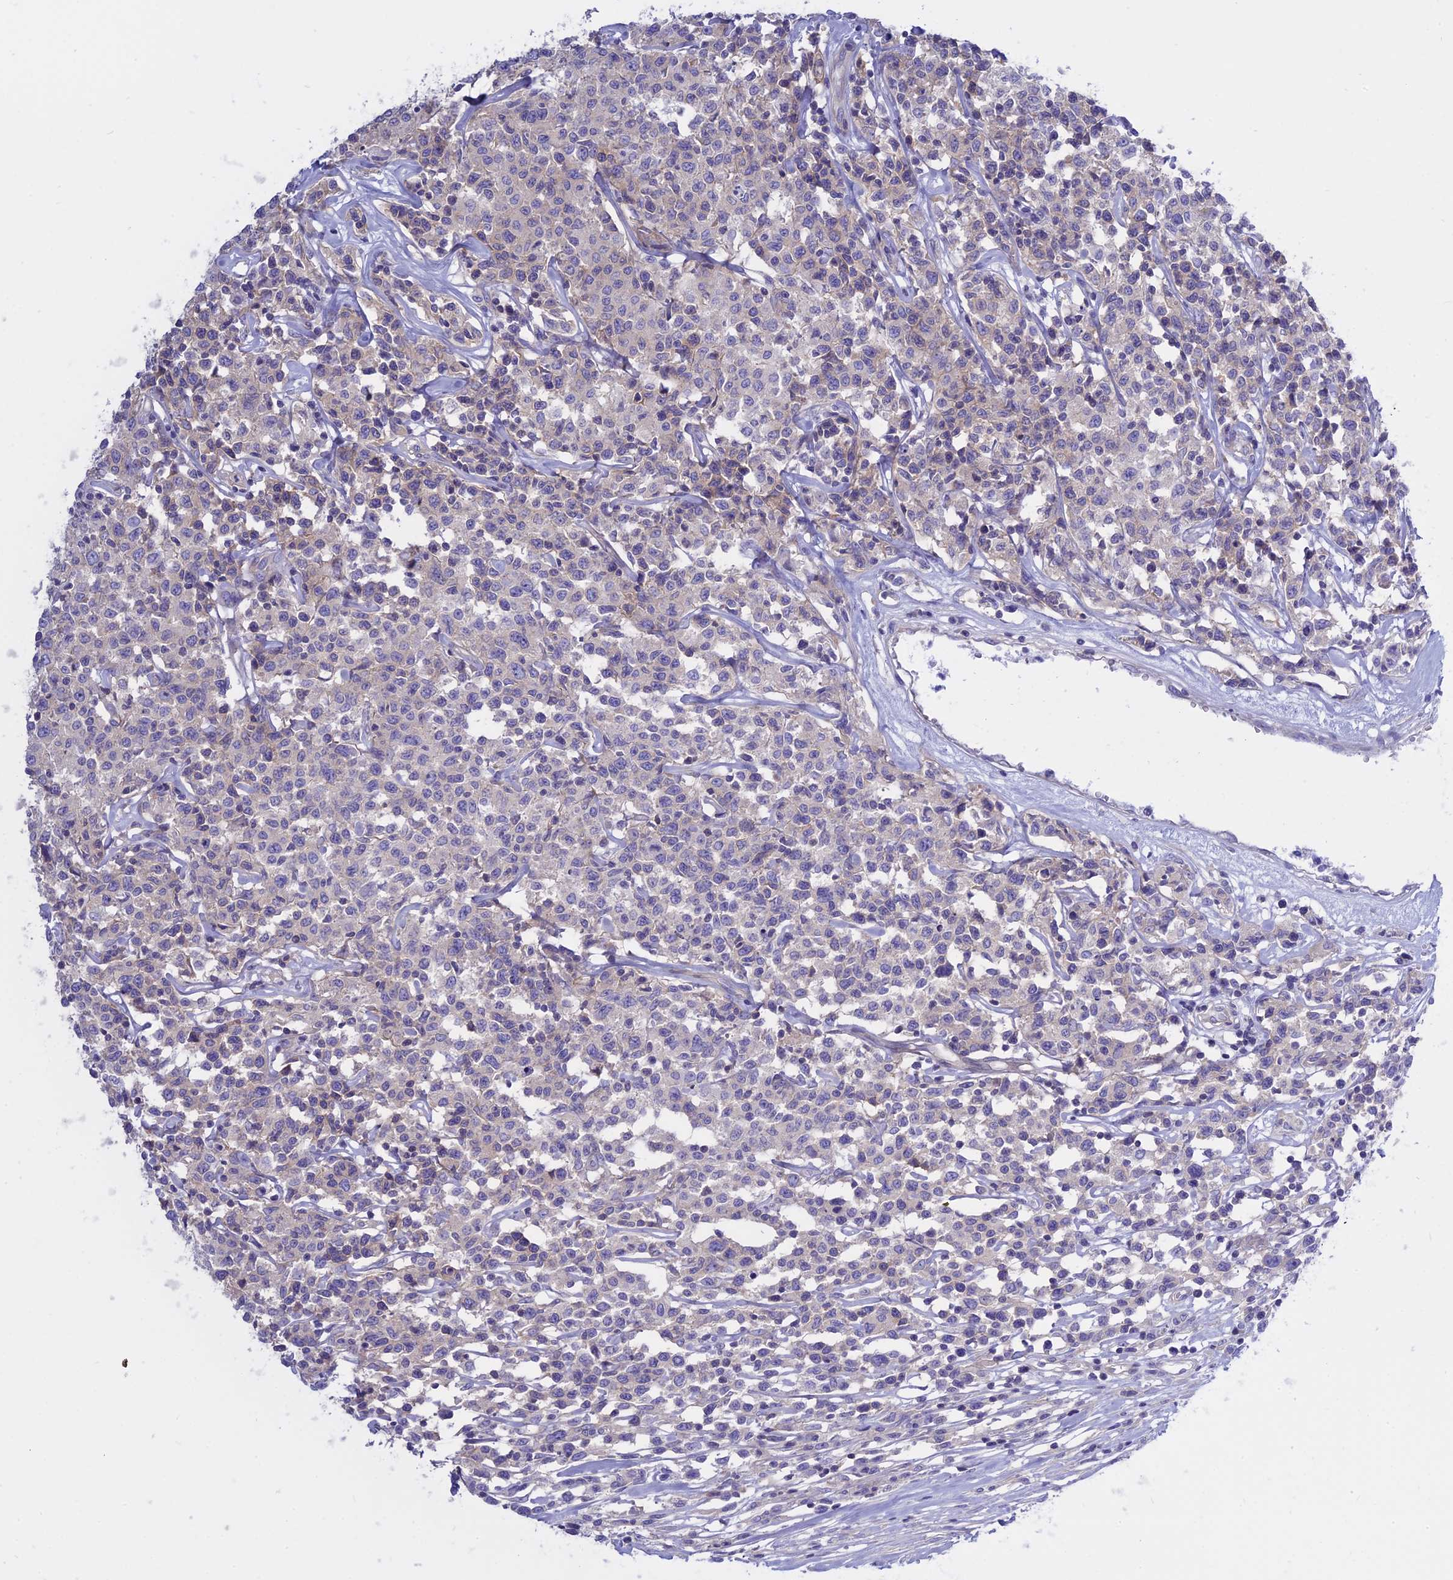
{"staining": {"intensity": "negative", "quantity": "none", "location": "none"}, "tissue": "lymphoma", "cell_type": "Tumor cells", "image_type": "cancer", "snomed": [{"axis": "morphology", "description": "Malignant lymphoma, non-Hodgkin's type, Low grade"}, {"axis": "topography", "description": "Small intestine"}], "caption": "IHC photomicrograph of human lymphoma stained for a protein (brown), which shows no expression in tumor cells.", "gene": "AHCYL1", "patient": {"sex": "female", "age": 59}}